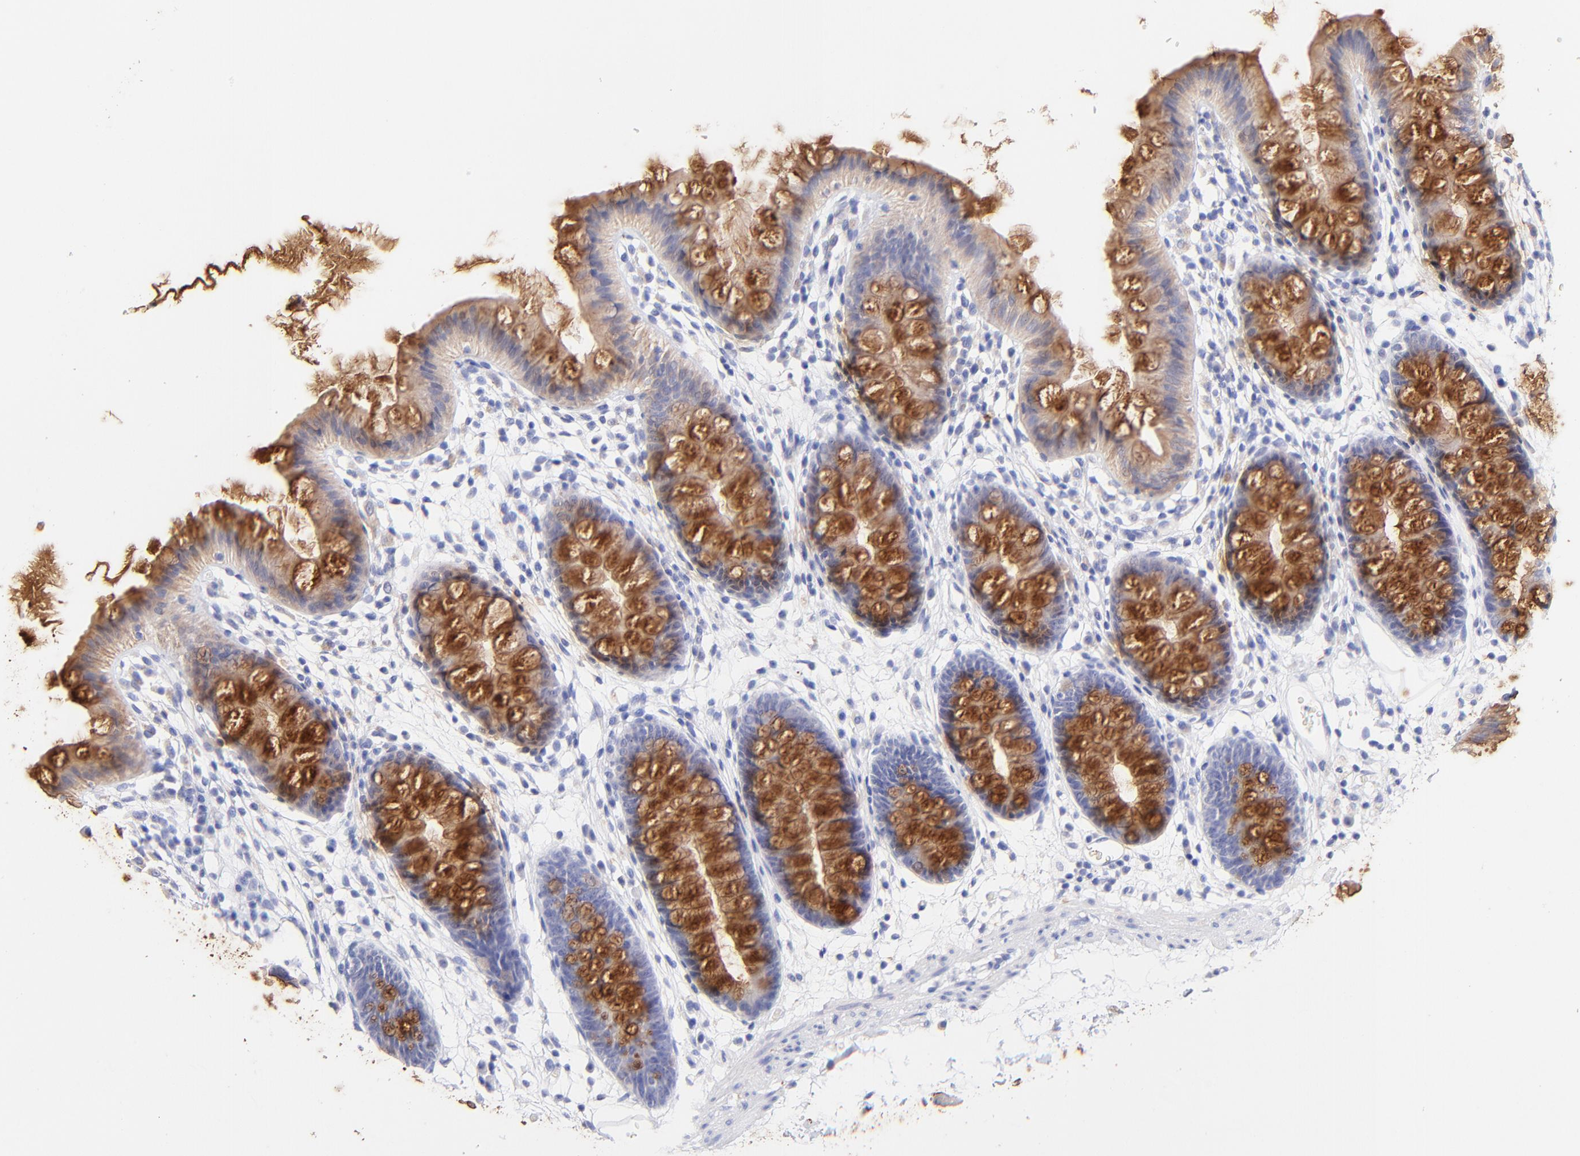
{"staining": {"intensity": "negative", "quantity": "none", "location": "none"}, "tissue": "colon", "cell_type": "Endothelial cells", "image_type": "normal", "snomed": [{"axis": "morphology", "description": "Normal tissue, NOS"}, {"axis": "topography", "description": "Smooth muscle"}, {"axis": "topography", "description": "Colon"}], "caption": "This photomicrograph is of benign colon stained with immunohistochemistry (IHC) to label a protein in brown with the nuclei are counter-stained blue. There is no positivity in endothelial cells. Nuclei are stained in blue.", "gene": "RAB3A", "patient": {"sex": "male", "age": 67}}